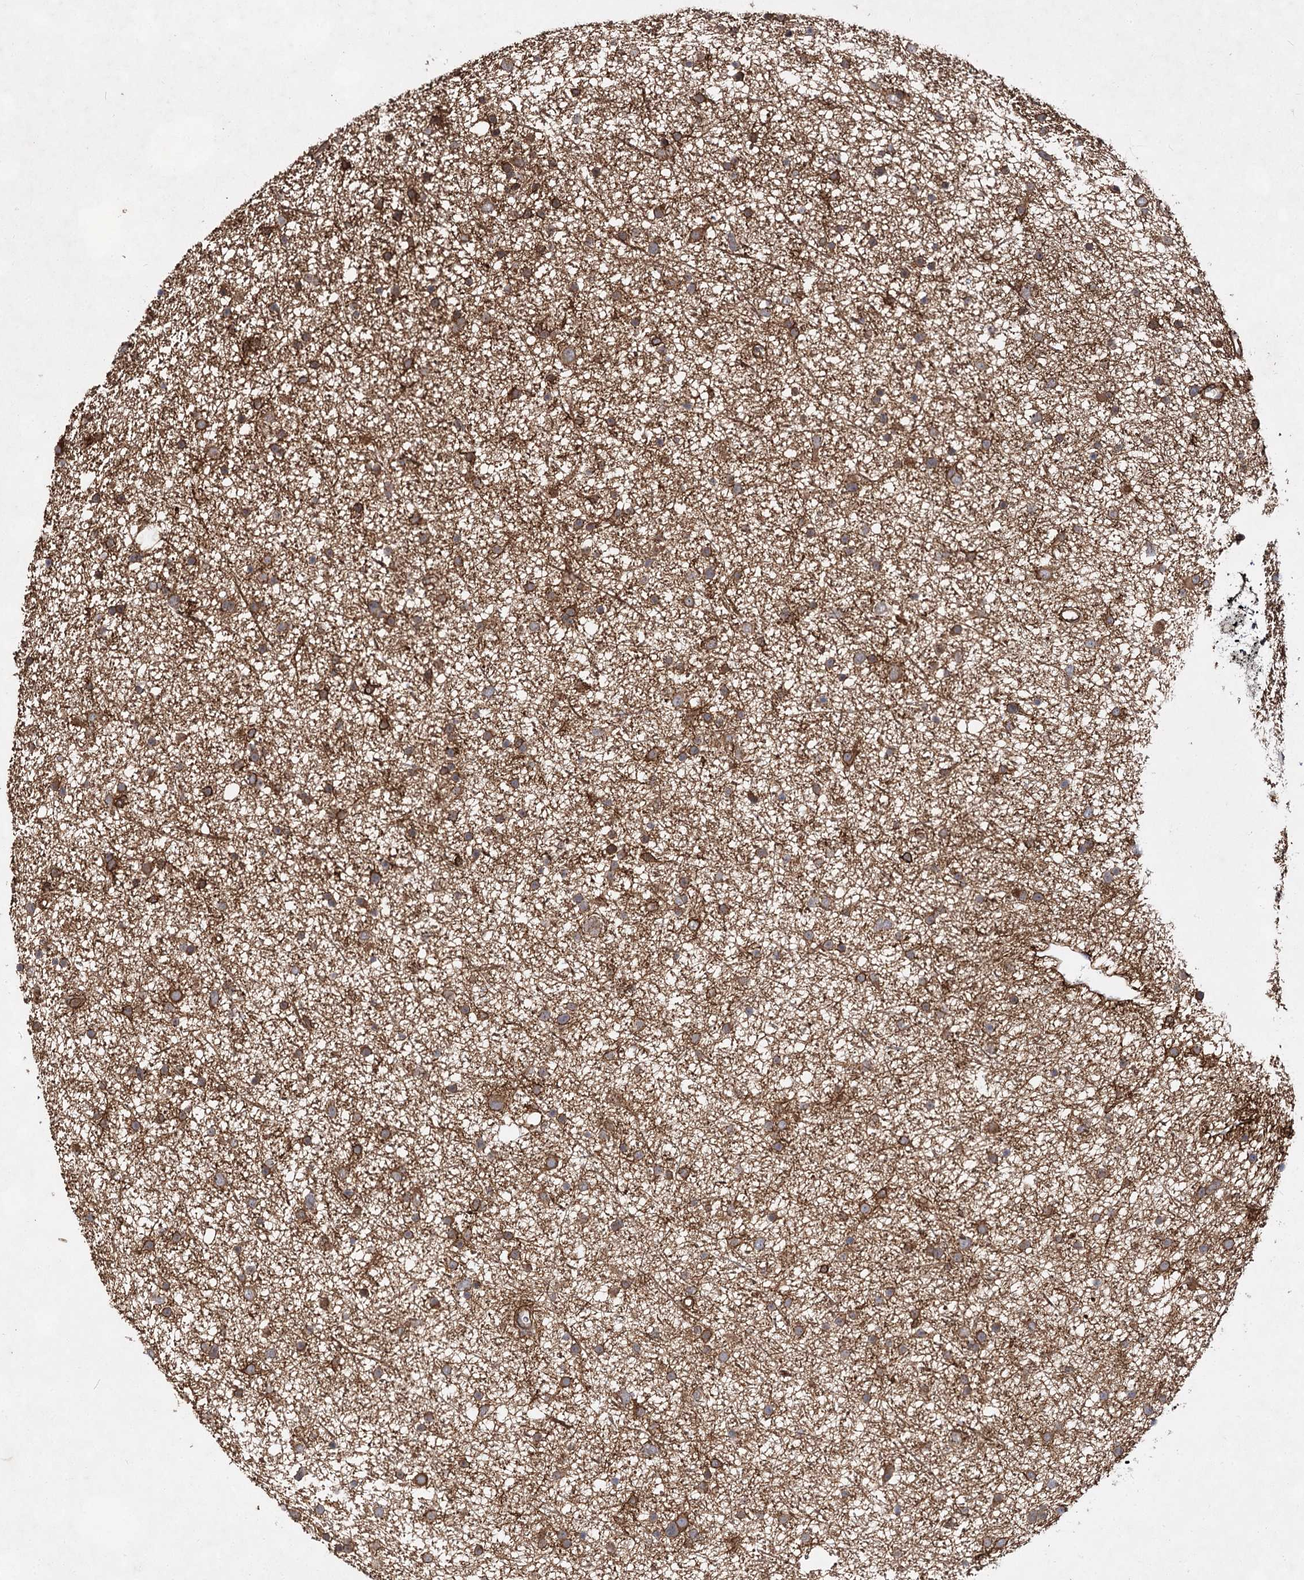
{"staining": {"intensity": "strong", "quantity": ">75%", "location": "cytoplasmic/membranous"}, "tissue": "glioma", "cell_type": "Tumor cells", "image_type": "cancer", "snomed": [{"axis": "morphology", "description": "Glioma, malignant, Low grade"}, {"axis": "topography", "description": "Cerebral cortex"}], "caption": "This image exhibits malignant glioma (low-grade) stained with IHC to label a protein in brown. The cytoplasmic/membranous of tumor cells show strong positivity for the protein. Nuclei are counter-stained blue.", "gene": "IQSEC1", "patient": {"sex": "female", "age": 39}}